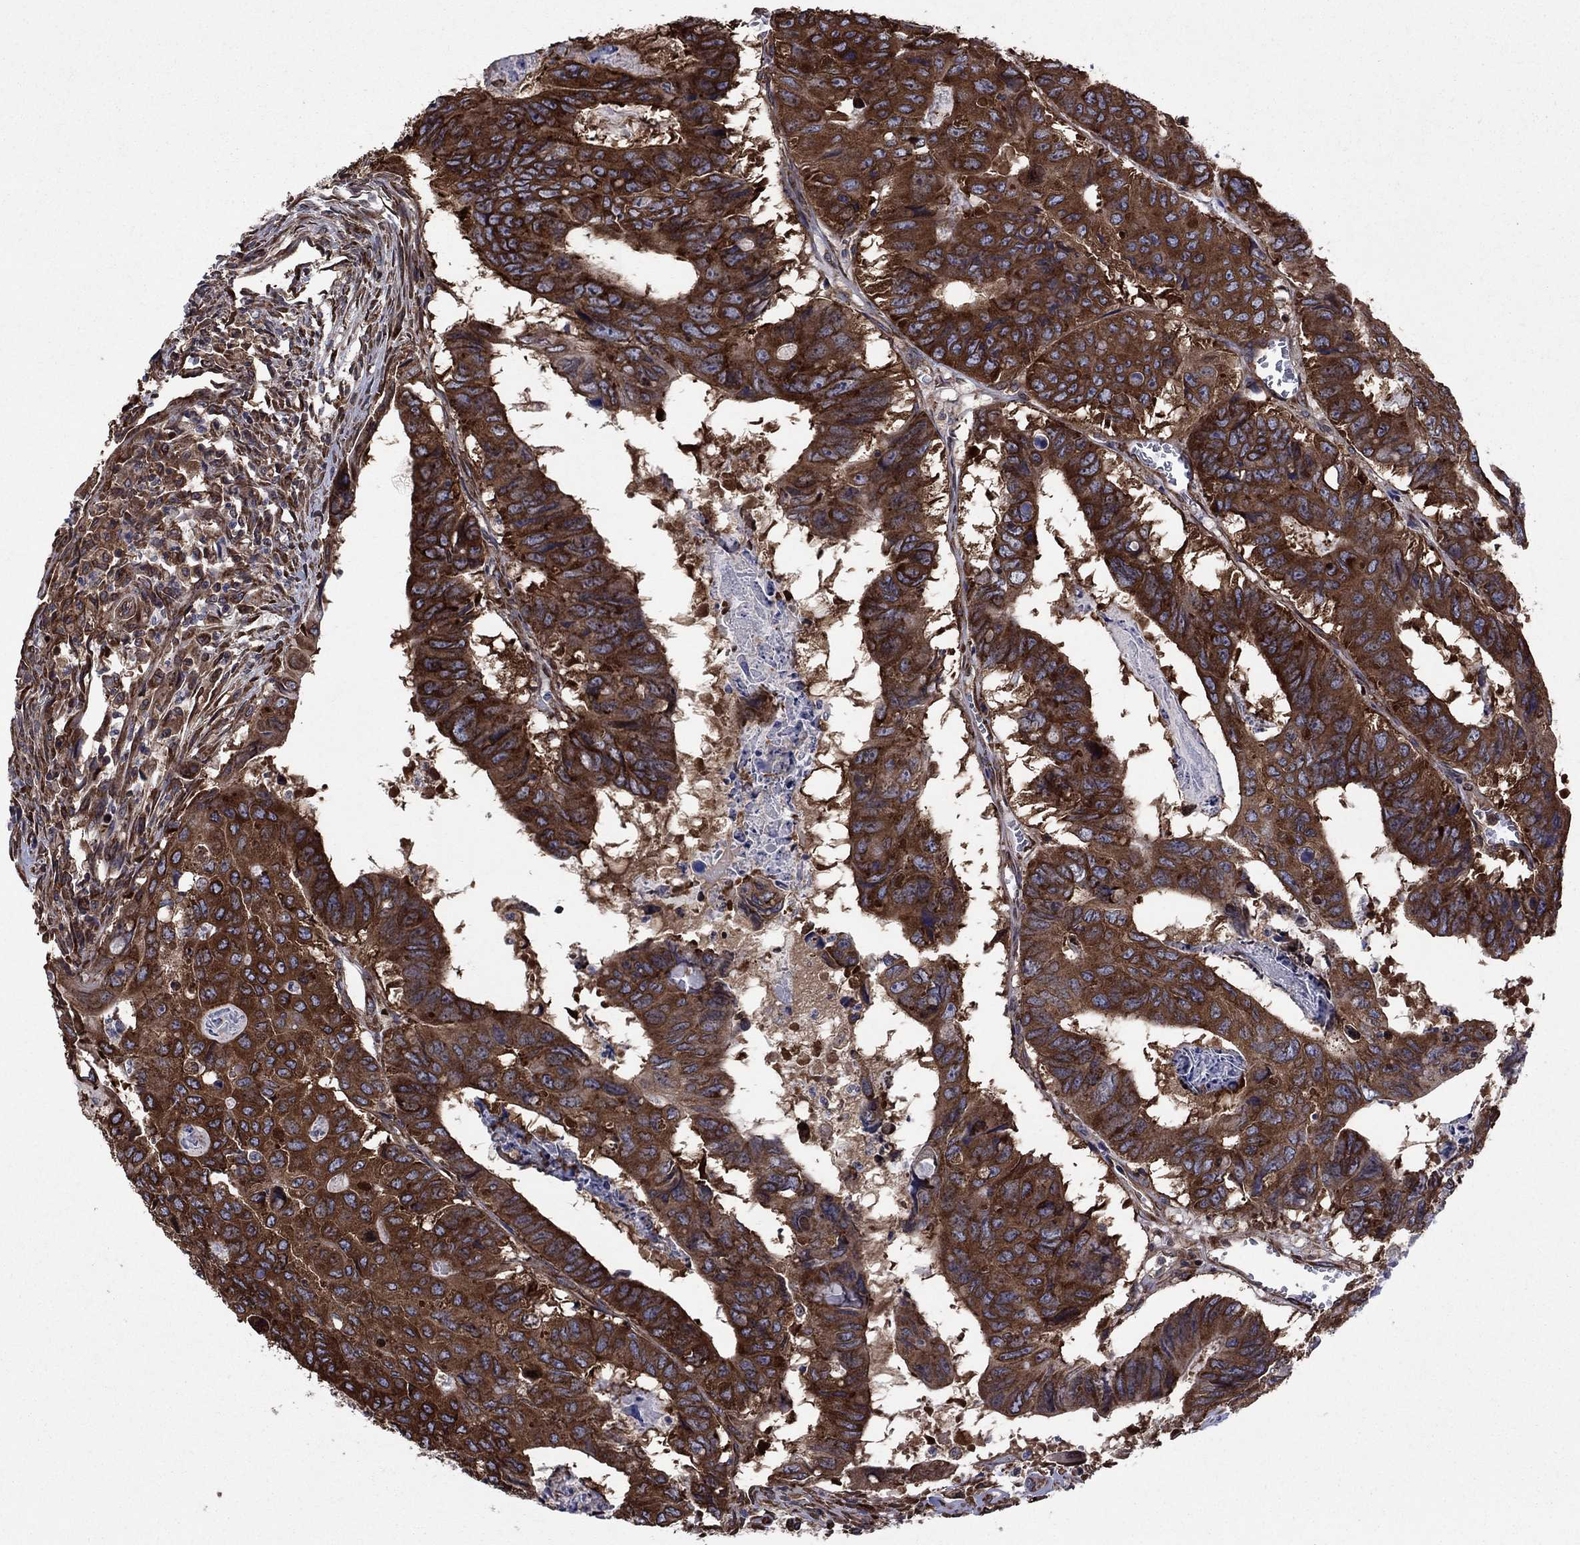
{"staining": {"intensity": "strong", "quantity": ">75%", "location": "cytoplasmic/membranous"}, "tissue": "colorectal cancer", "cell_type": "Tumor cells", "image_type": "cancer", "snomed": [{"axis": "morphology", "description": "Adenocarcinoma, NOS"}, {"axis": "topography", "description": "Colon"}], "caption": "Strong cytoplasmic/membranous expression is present in about >75% of tumor cells in colorectal cancer.", "gene": "YBX1", "patient": {"sex": "male", "age": 79}}